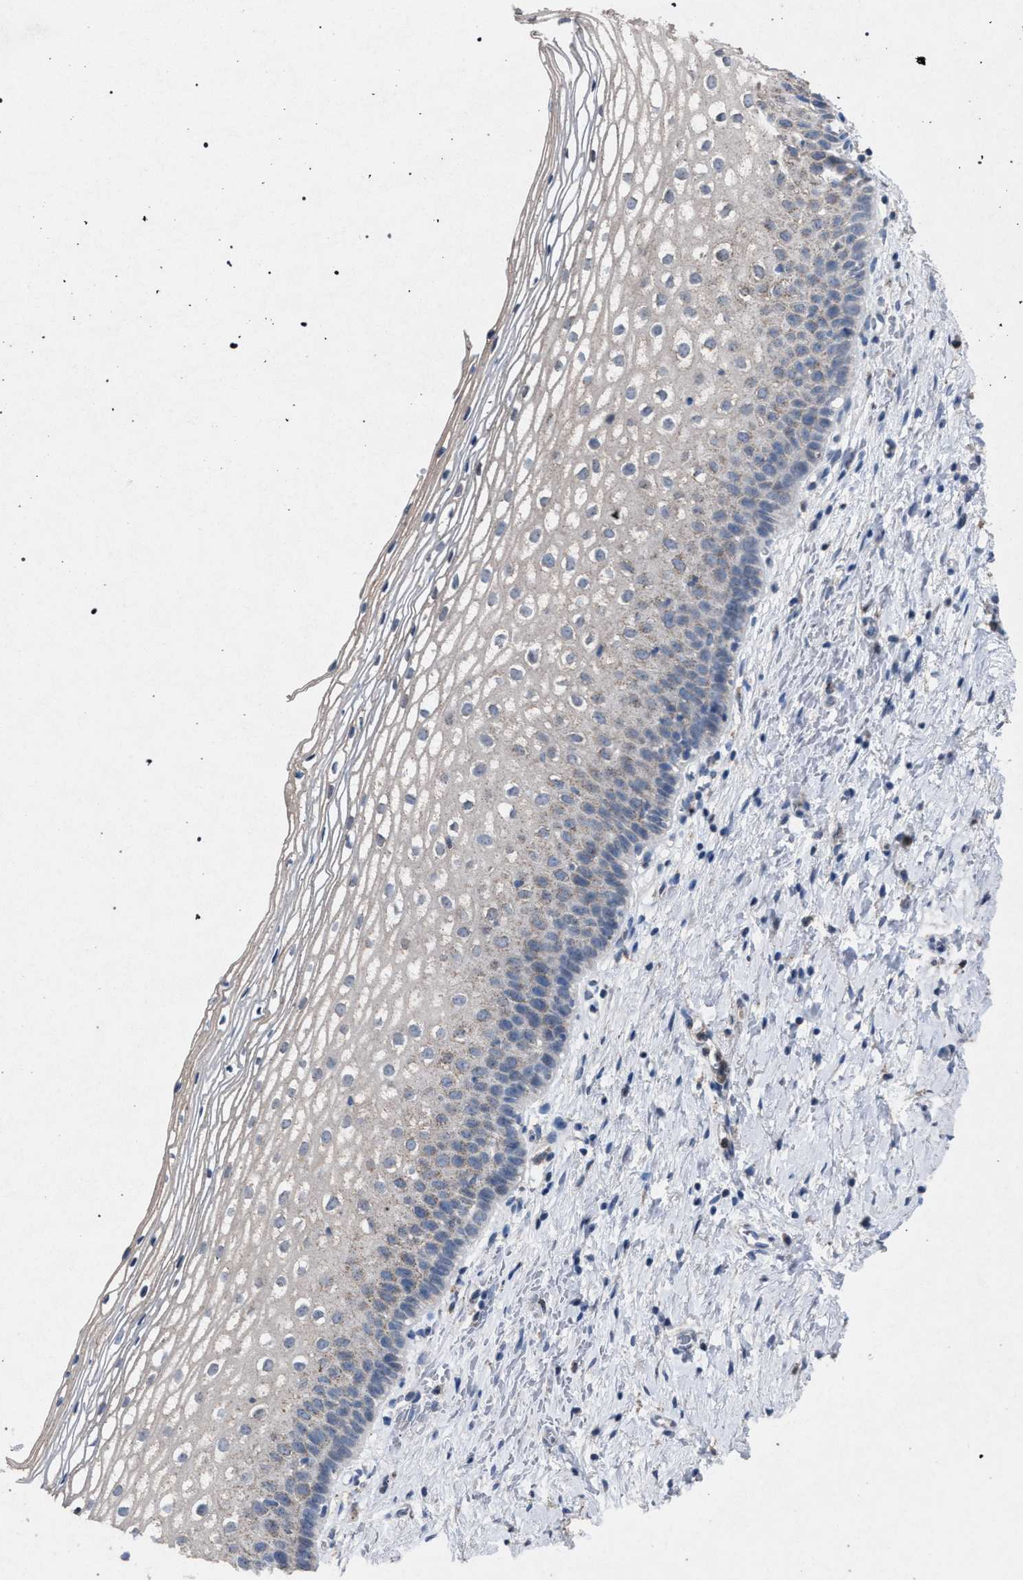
{"staining": {"intensity": "weak", "quantity": "<25%", "location": "cytoplasmic/membranous"}, "tissue": "cervix", "cell_type": "Squamous epithelial cells", "image_type": "normal", "snomed": [{"axis": "morphology", "description": "Normal tissue, NOS"}, {"axis": "topography", "description": "Cervix"}], "caption": "Immunohistochemistry image of benign human cervix stained for a protein (brown), which displays no expression in squamous epithelial cells. (DAB (3,3'-diaminobenzidine) IHC, high magnification).", "gene": "HSD17B4", "patient": {"sex": "female", "age": 72}}